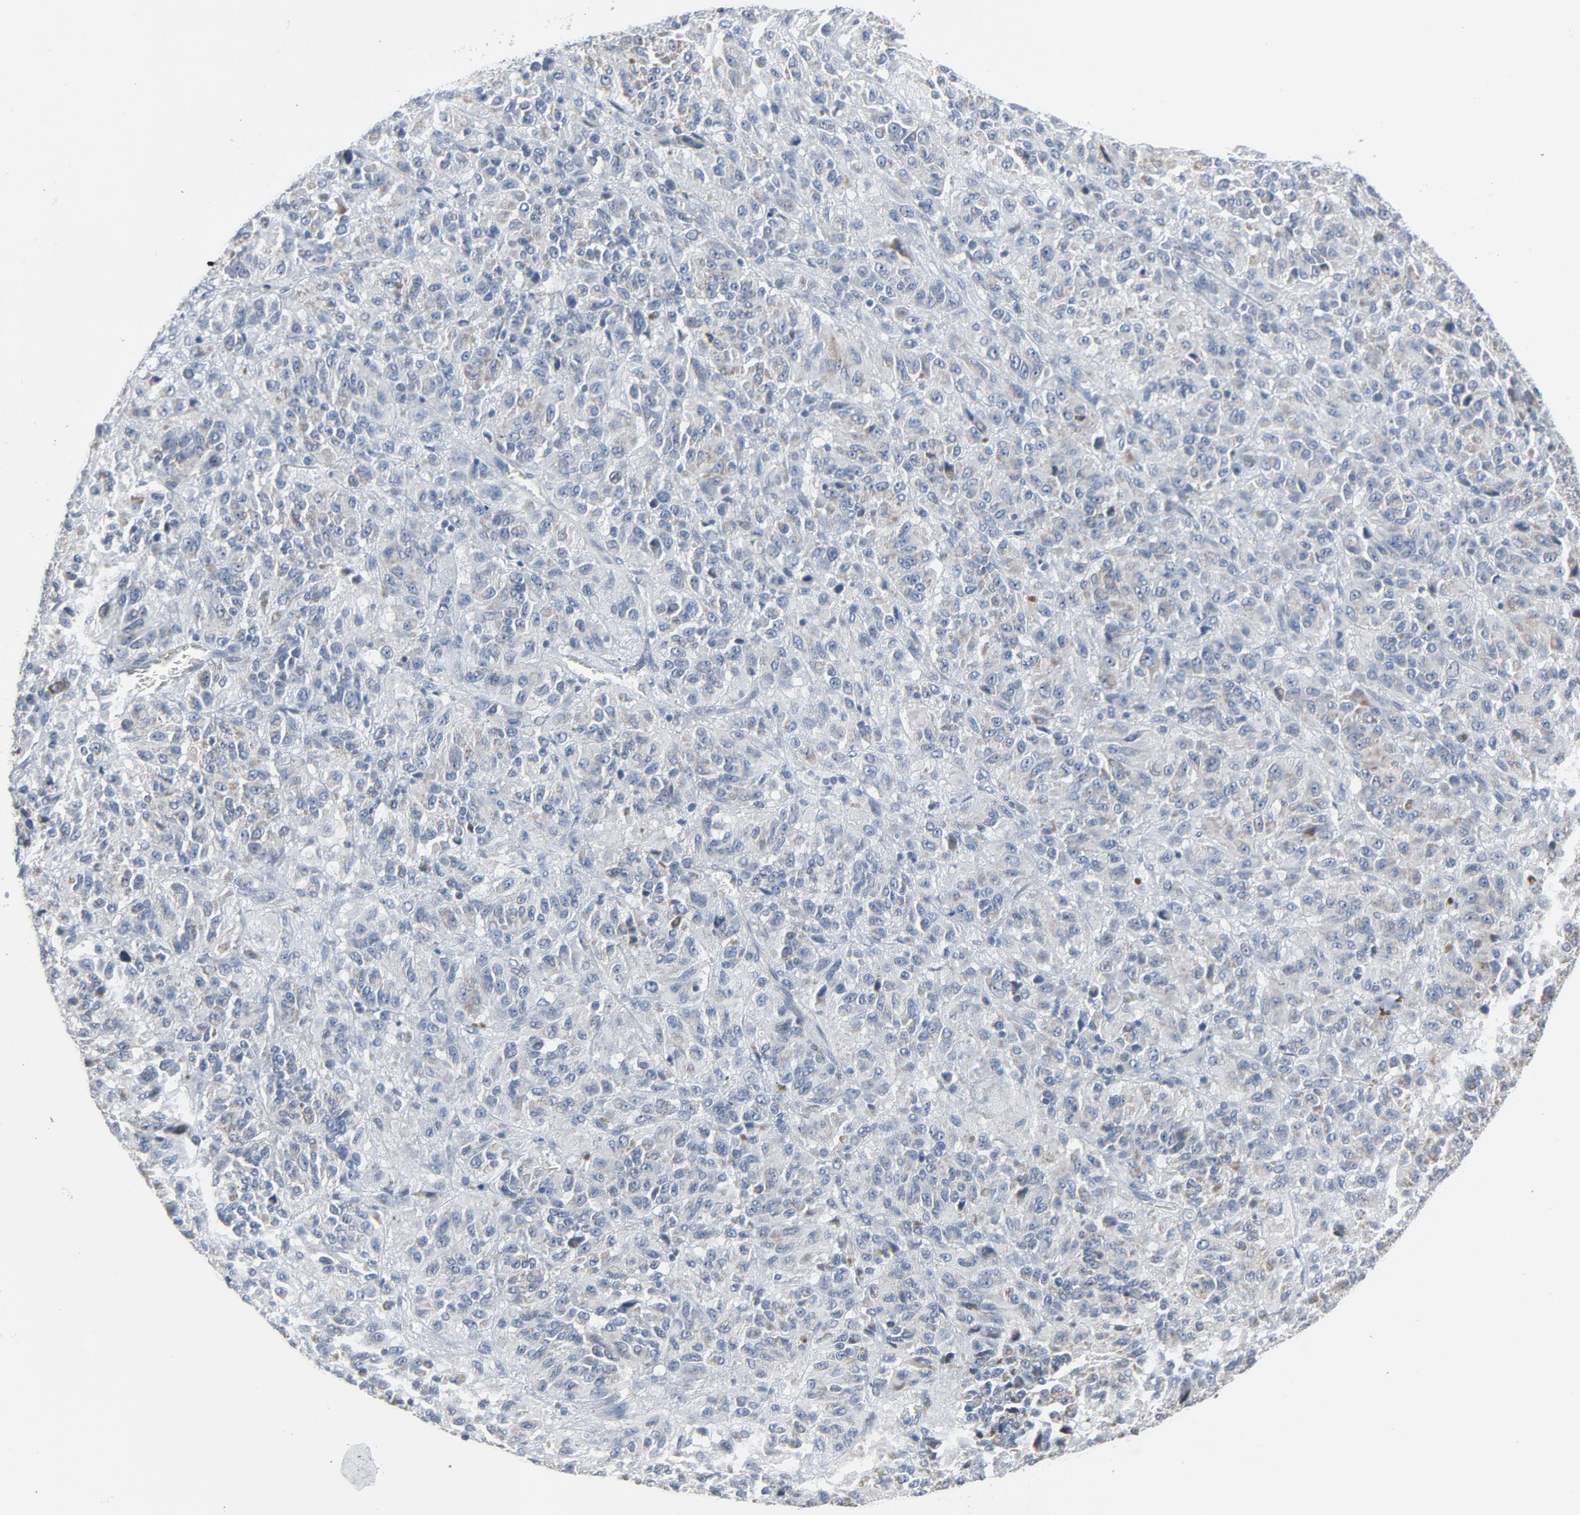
{"staining": {"intensity": "weak", "quantity": "<25%", "location": "cytoplasmic/membranous"}, "tissue": "melanoma", "cell_type": "Tumor cells", "image_type": "cancer", "snomed": [{"axis": "morphology", "description": "Malignant melanoma, Metastatic site"}, {"axis": "topography", "description": "Lung"}], "caption": "There is no significant staining in tumor cells of melanoma.", "gene": "GPX2", "patient": {"sex": "male", "age": 64}}